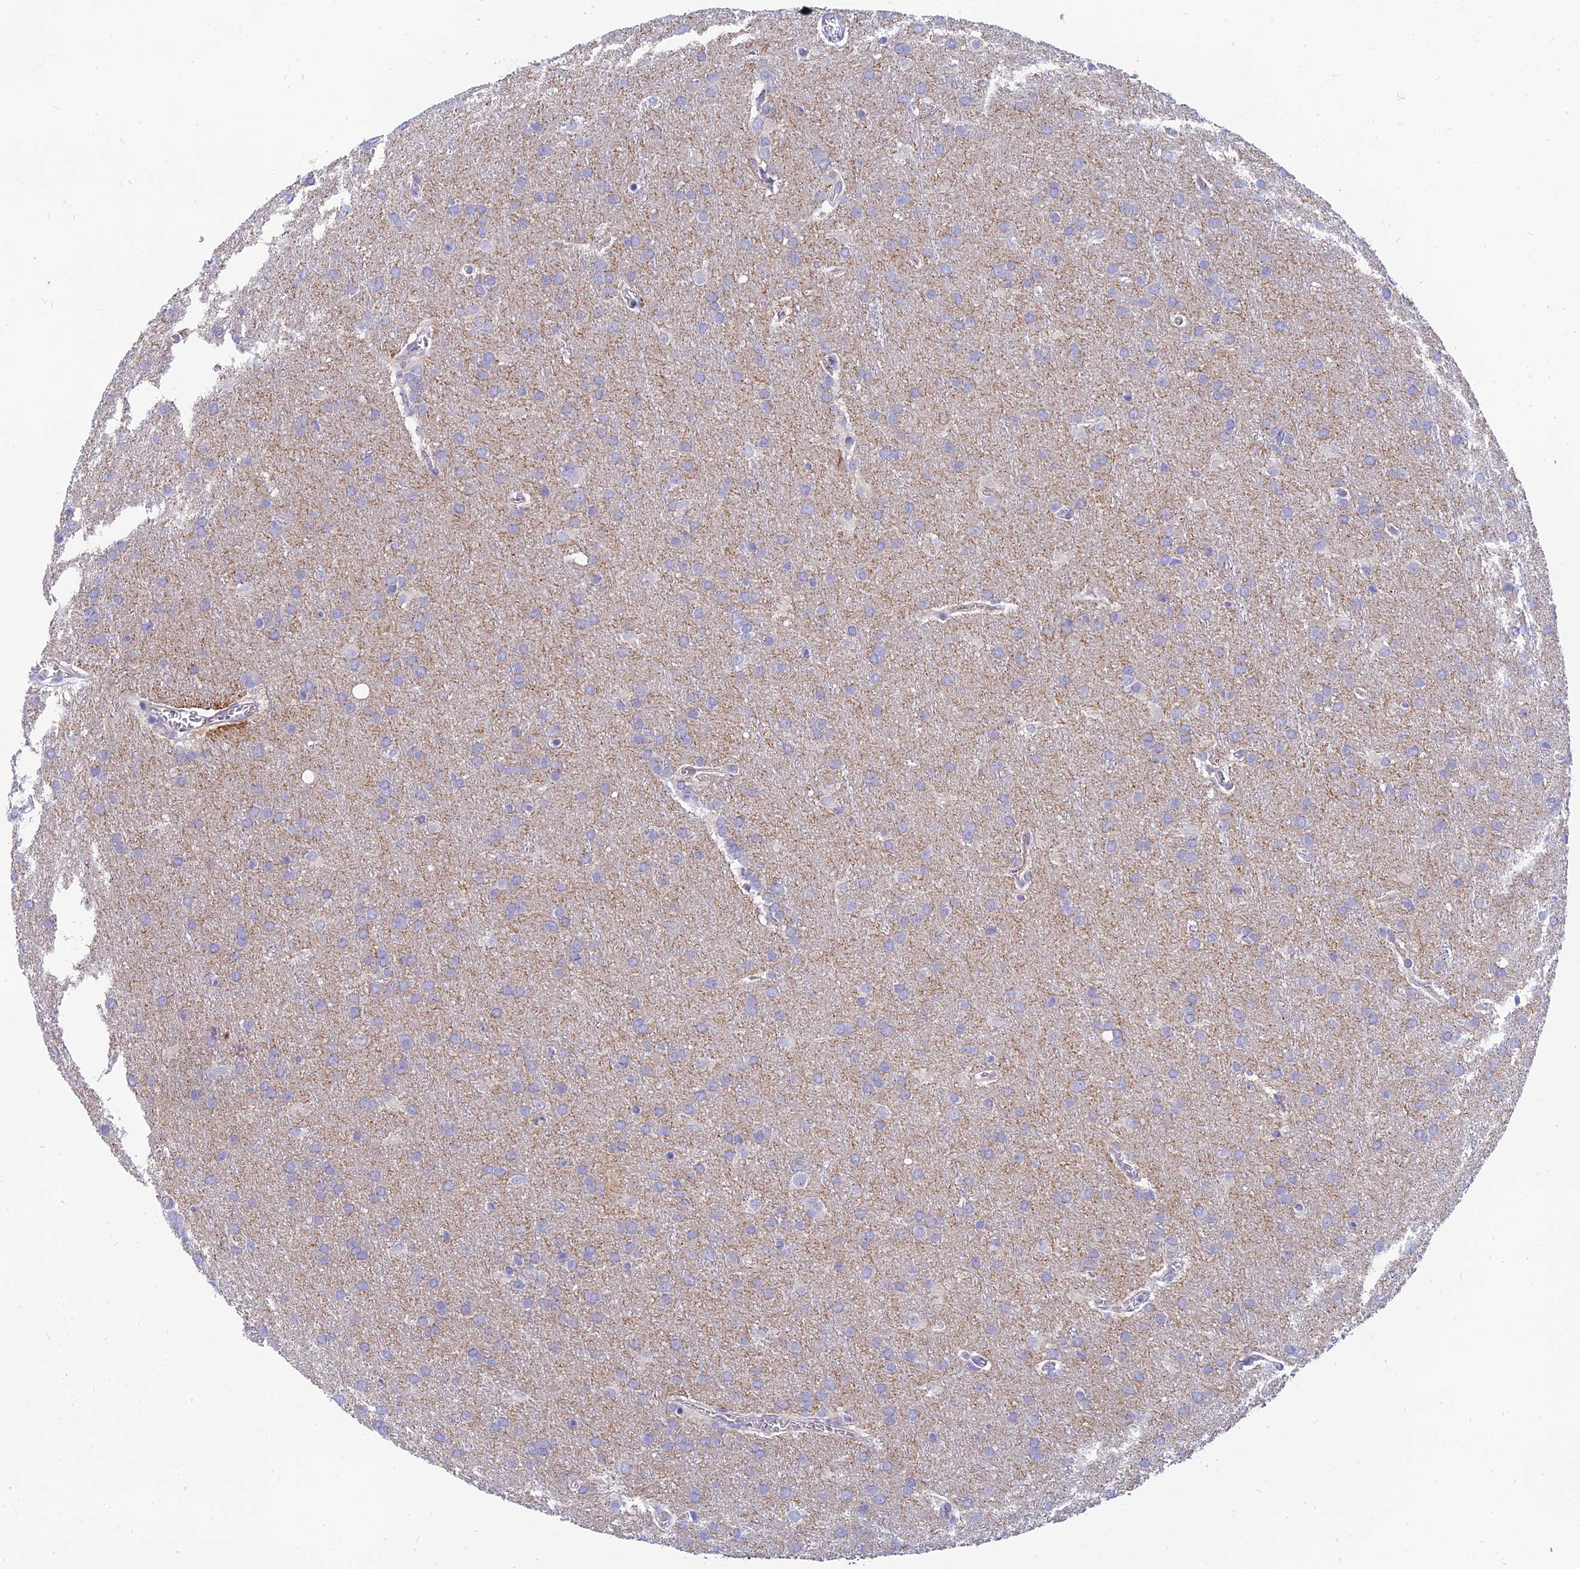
{"staining": {"intensity": "negative", "quantity": "none", "location": "none"}, "tissue": "glioma", "cell_type": "Tumor cells", "image_type": "cancer", "snomed": [{"axis": "morphology", "description": "Glioma, malignant, Low grade"}, {"axis": "topography", "description": "Brain"}], "caption": "This is an IHC image of human glioma. There is no positivity in tumor cells.", "gene": "TMEM161B", "patient": {"sex": "female", "age": 32}}